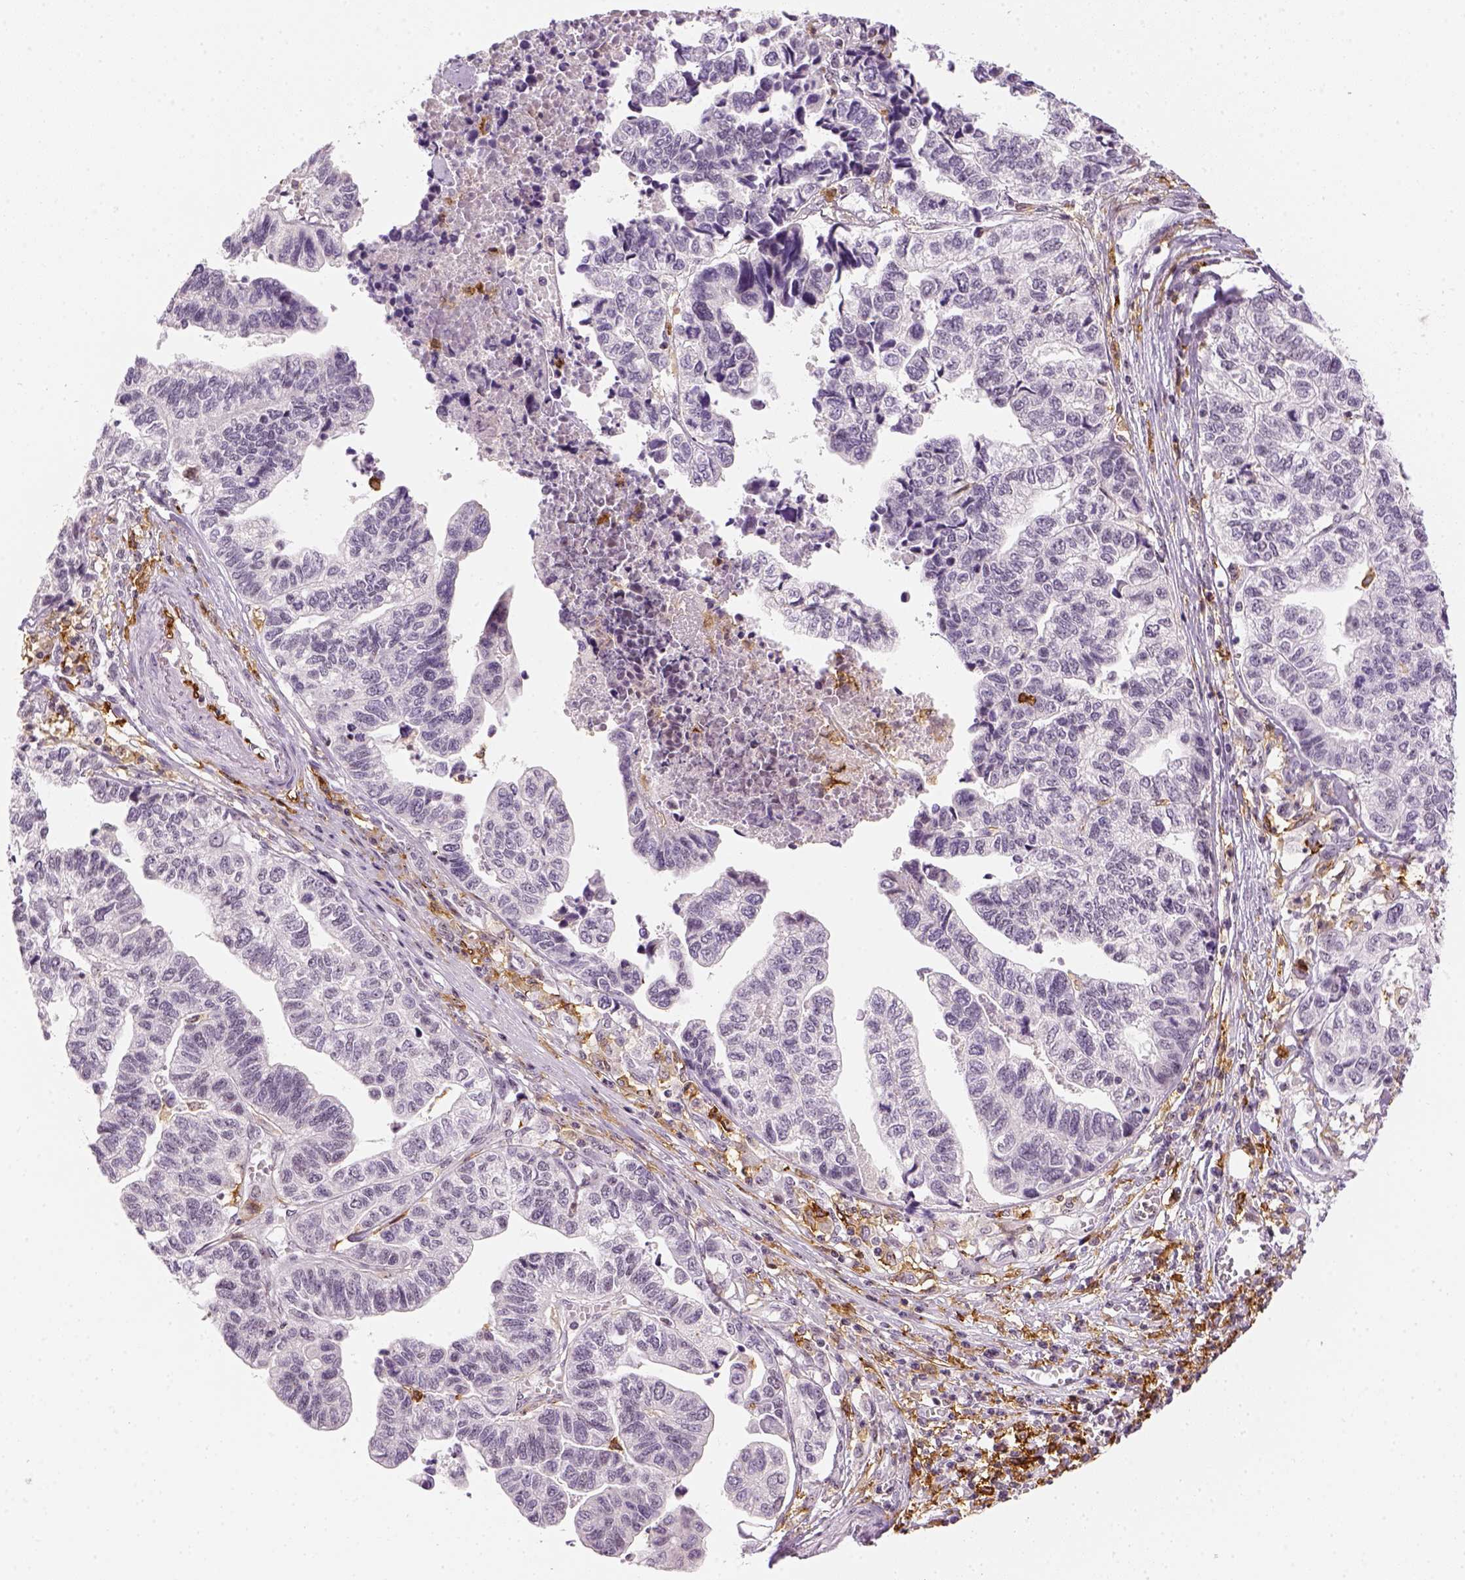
{"staining": {"intensity": "negative", "quantity": "none", "location": "none"}, "tissue": "stomach cancer", "cell_type": "Tumor cells", "image_type": "cancer", "snomed": [{"axis": "morphology", "description": "Adenocarcinoma, NOS"}, {"axis": "topography", "description": "Stomach, upper"}], "caption": "Adenocarcinoma (stomach) was stained to show a protein in brown. There is no significant staining in tumor cells. (Stains: DAB immunohistochemistry with hematoxylin counter stain, Microscopy: brightfield microscopy at high magnification).", "gene": "CD14", "patient": {"sex": "female", "age": 67}}